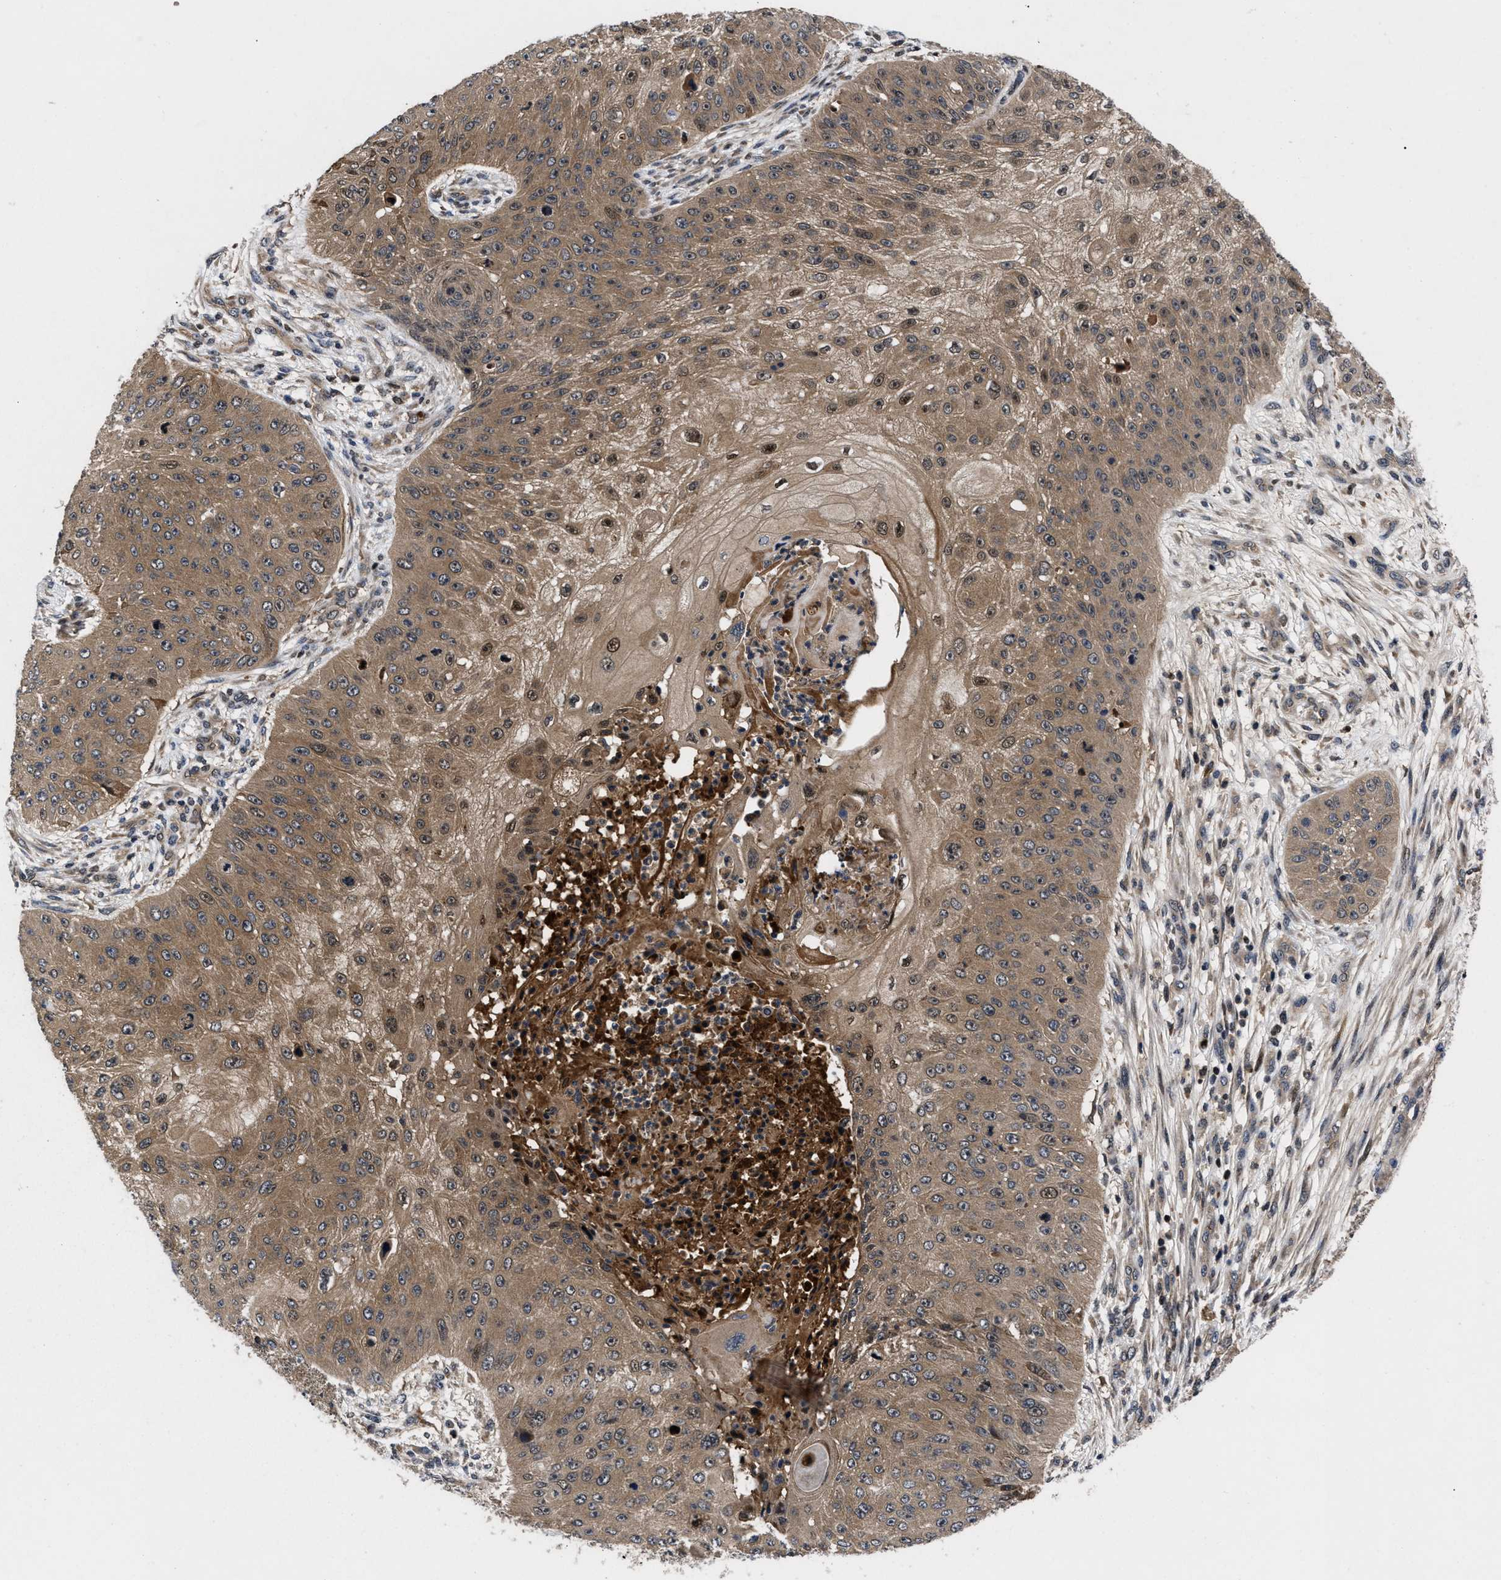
{"staining": {"intensity": "moderate", "quantity": ">75%", "location": "cytoplasmic/membranous,nuclear"}, "tissue": "skin cancer", "cell_type": "Tumor cells", "image_type": "cancer", "snomed": [{"axis": "morphology", "description": "Squamous cell carcinoma, NOS"}, {"axis": "topography", "description": "Skin"}], "caption": "DAB immunohistochemical staining of skin cancer displays moderate cytoplasmic/membranous and nuclear protein staining in approximately >75% of tumor cells.", "gene": "FAM200A", "patient": {"sex": "female", "age": 80}}